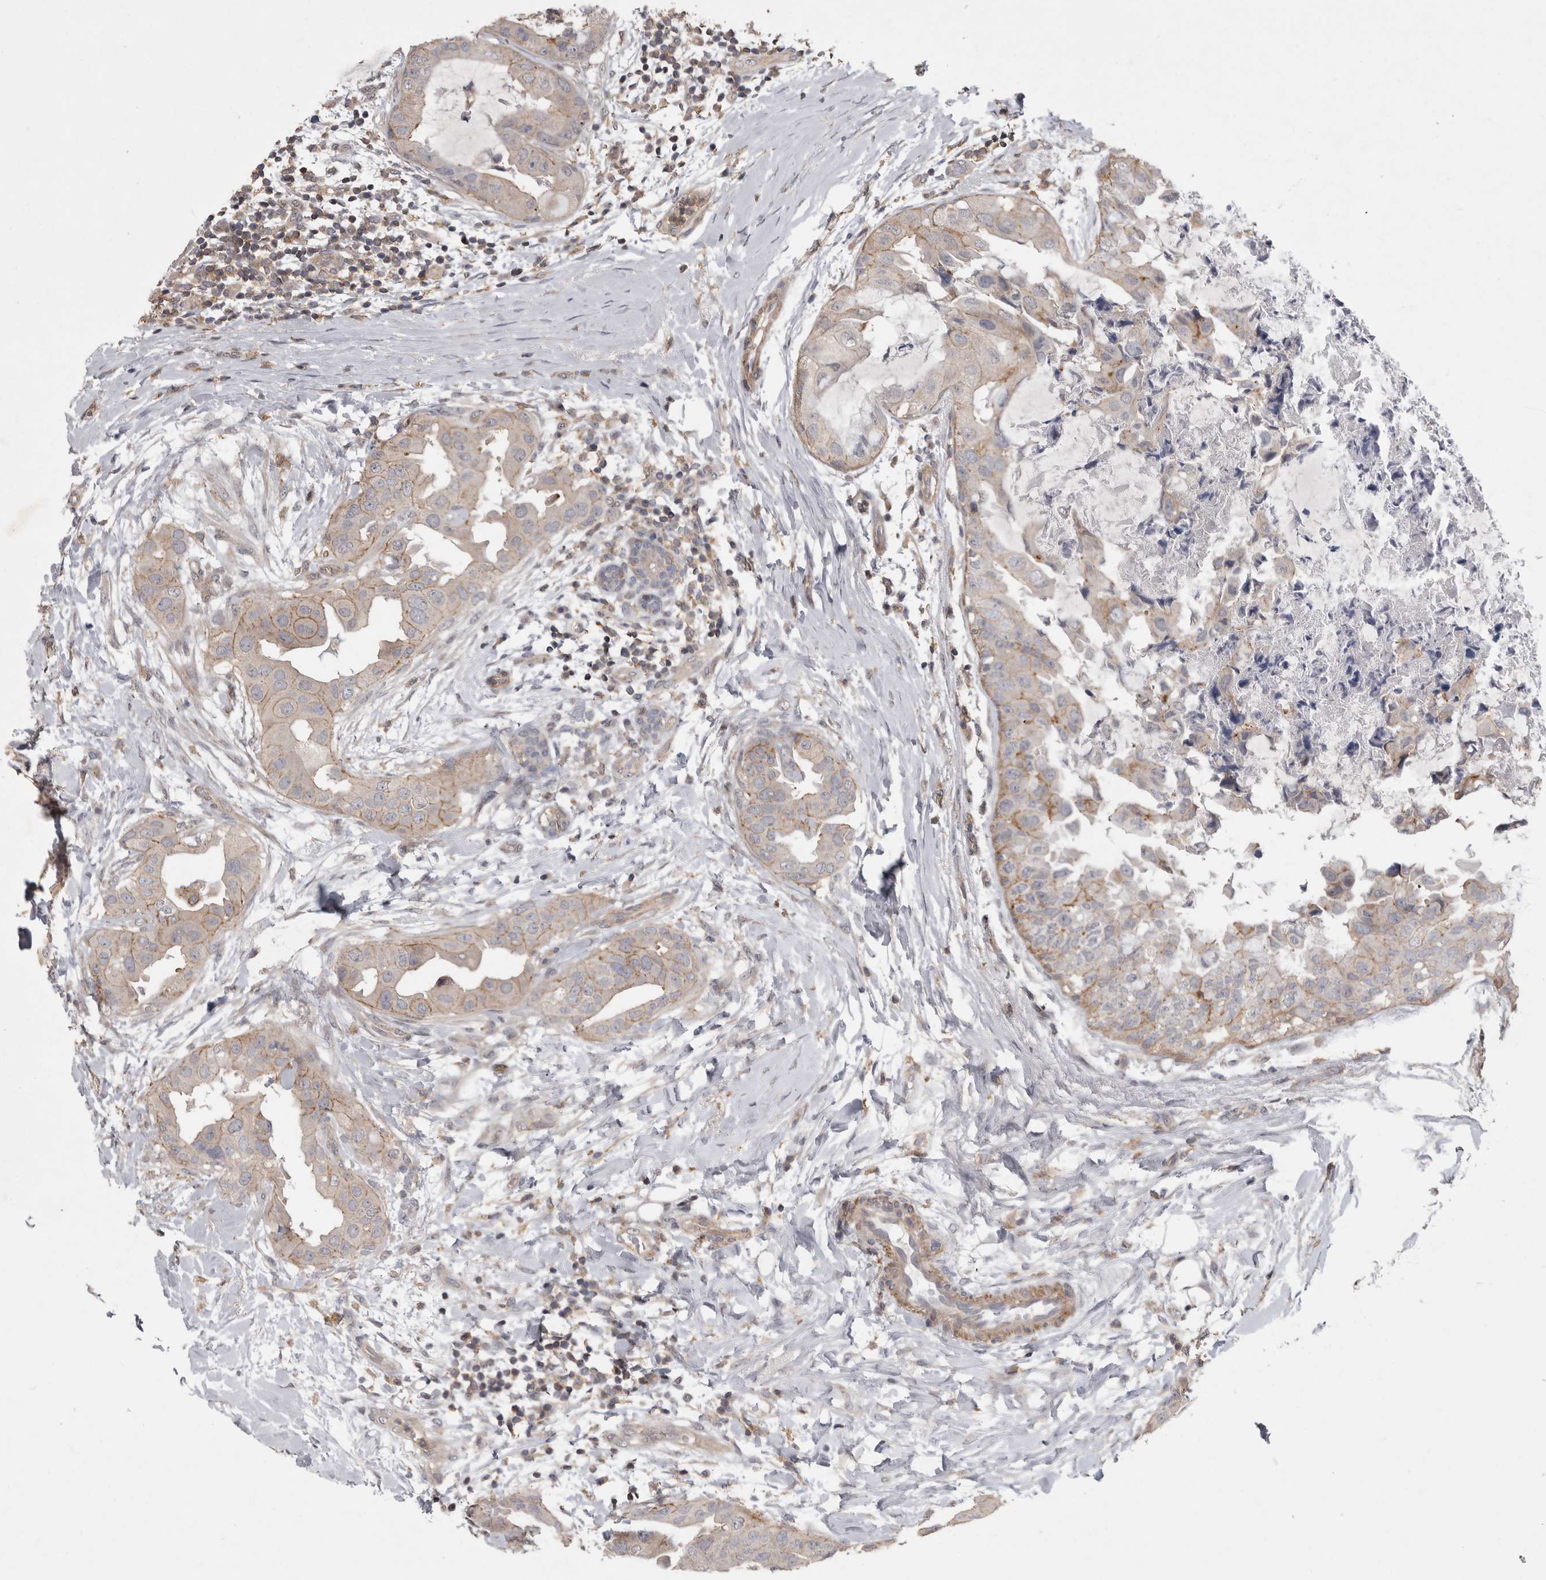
{"staining": {"intensity": "moderate", "quantity": "<25%", "location": "cytoplasmic/membranous"}, "tissue": "breast cancer", "cell_type": "Tumor cells", "image_type": "cancer", "snomed": [{"axis": "morphology", "description": "Duct carcinoma"}, {"axis": "topography", "description": "Breast"}], "caption": "Moderate cytoplasmic/membranous staining is seen in about <25% of tumor cells in breast invasive ductal carcinoma.", "gene": "SPATA48", "patient": {"sex": "female", "age": 40}}